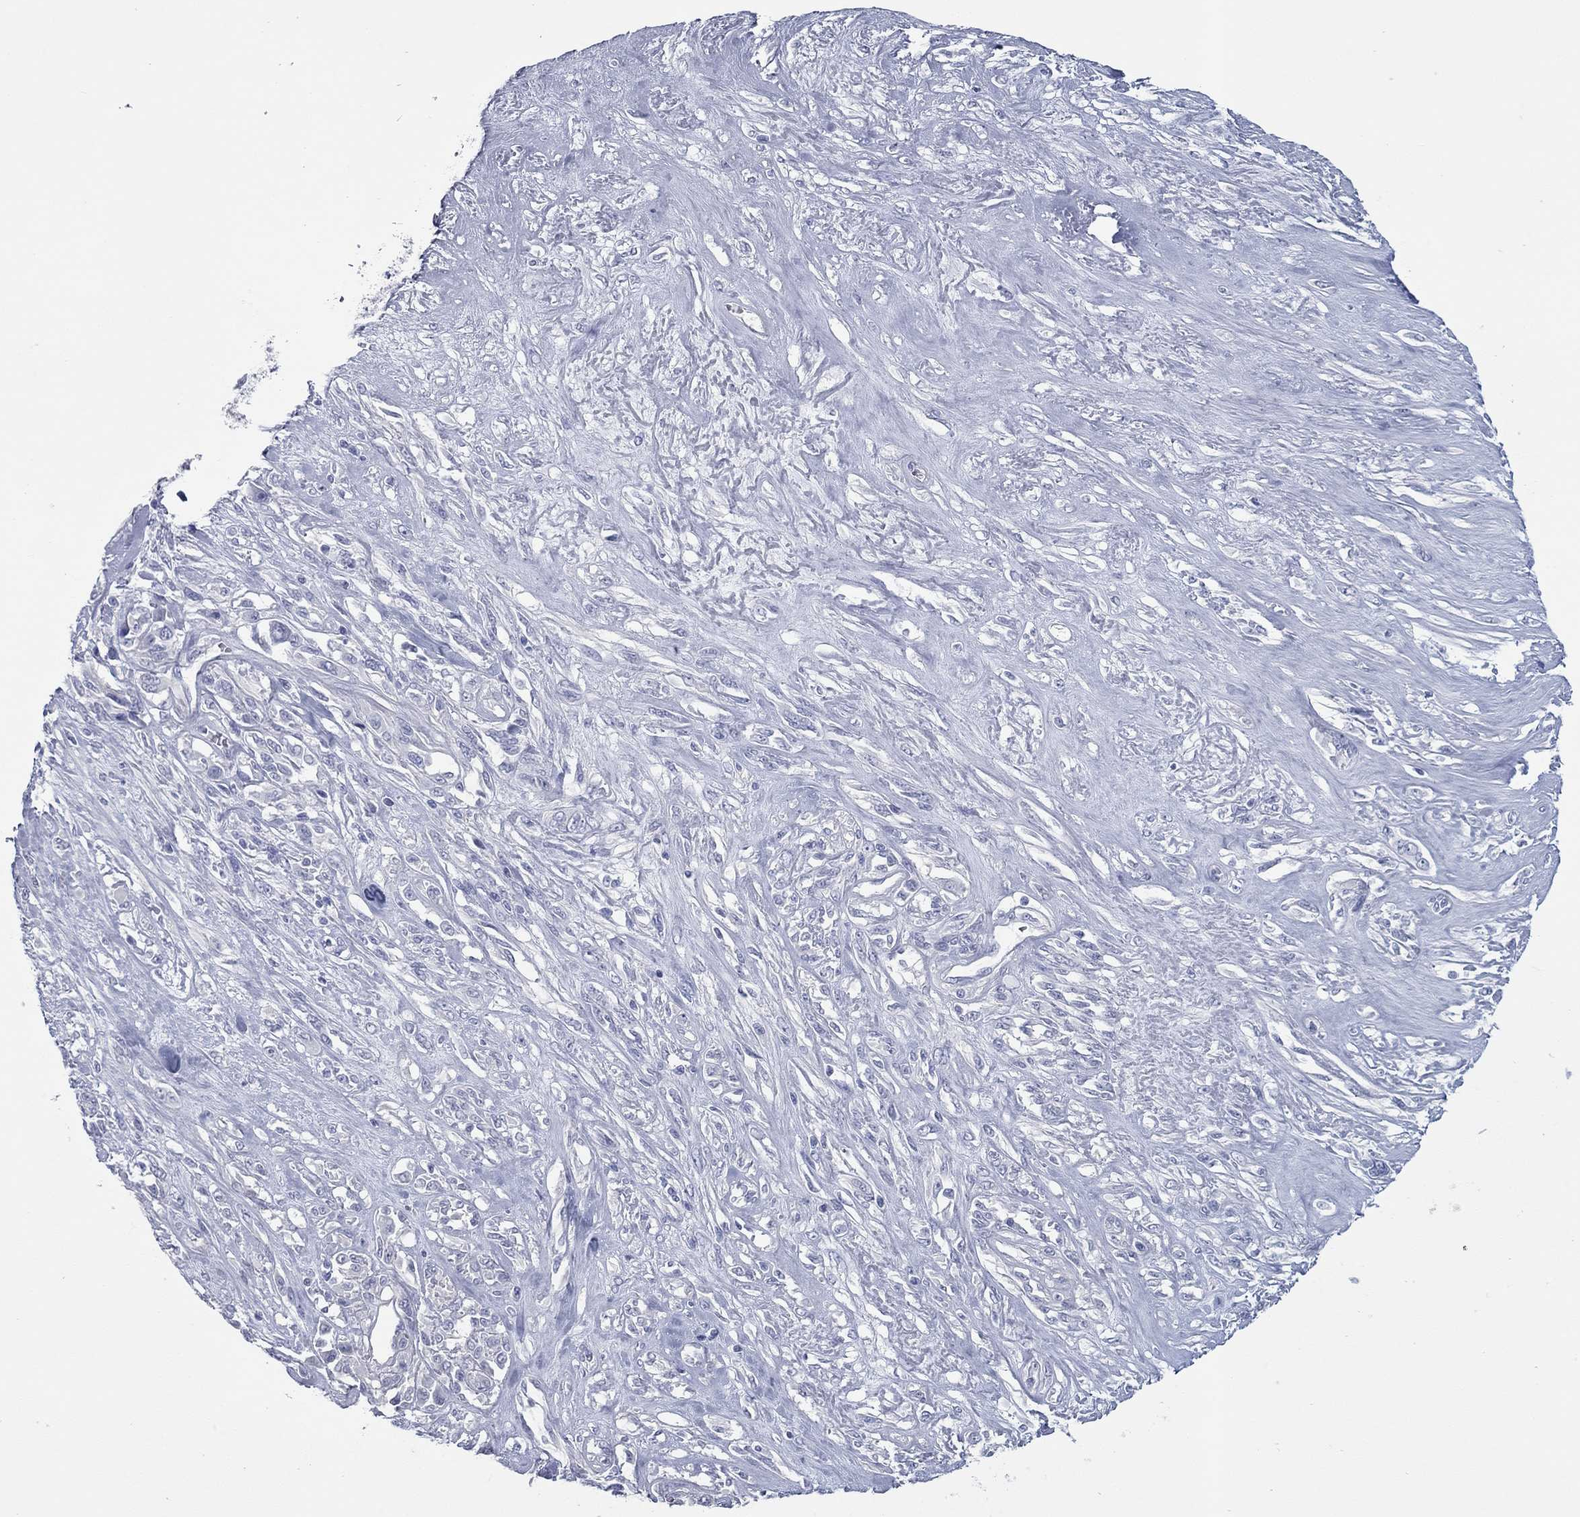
{"staining": {"intensity": "negative", "quantity": "none", "location": "none"}, "tissue": "melanoma", "cell_type": "Tumor cells", "image_type": "cancer", "snomed": [{"axis": "morphology", "description": "Malignant melanoma, NOS"}, {"axis": "topography", "description": "Skin"}], "caption": "Protein analysis of melanoma shows no significant staining in tumor cells. Nuclei are stained in blue.", "gene": "KIRREL2", "patient": {"sex": "female", "age": 91}}